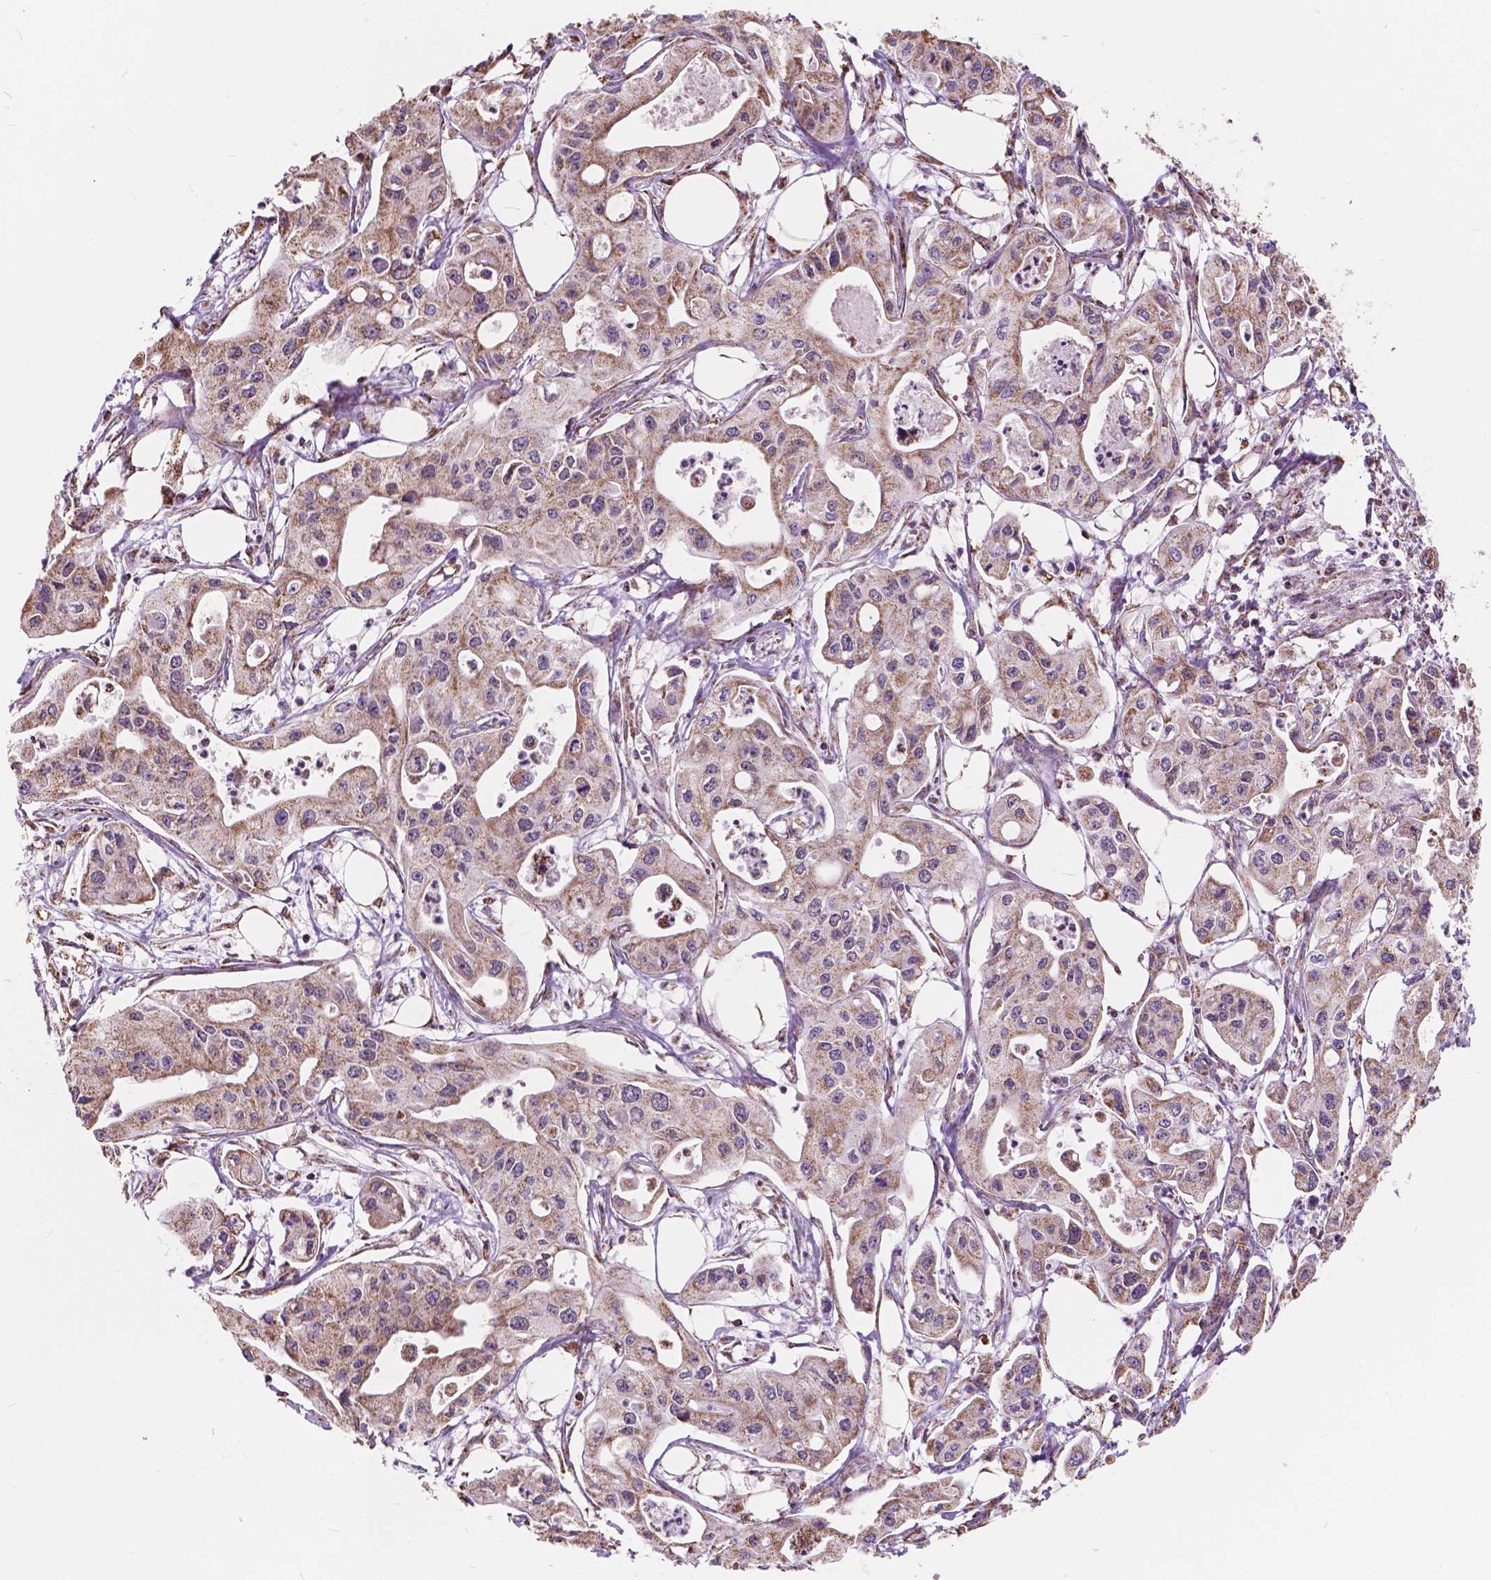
{"staining": {"intensity": "weak", "quantity": ">75%", "location": "cytoplasmic/membranous"}, "tissue": "pancreatic cancer", "cell_type": "Tumor cells", "image_type": "cancer", "snomed": [{"axis": "morphology", "description": "Adenocarcinoma, NOS"}, {"axis": "topography", "description": "Pancreas"}], "caption": "Immunohistochemistry (IHC) micrograph of human pancreatic cancer stained for a protein (brown), which demonstrates low levels of weak cytoplasmic/membranous positivity in approximately >75% of tumor cells.", "gene": "SCOC", "patient": {"sex": "male", "age": 70}}